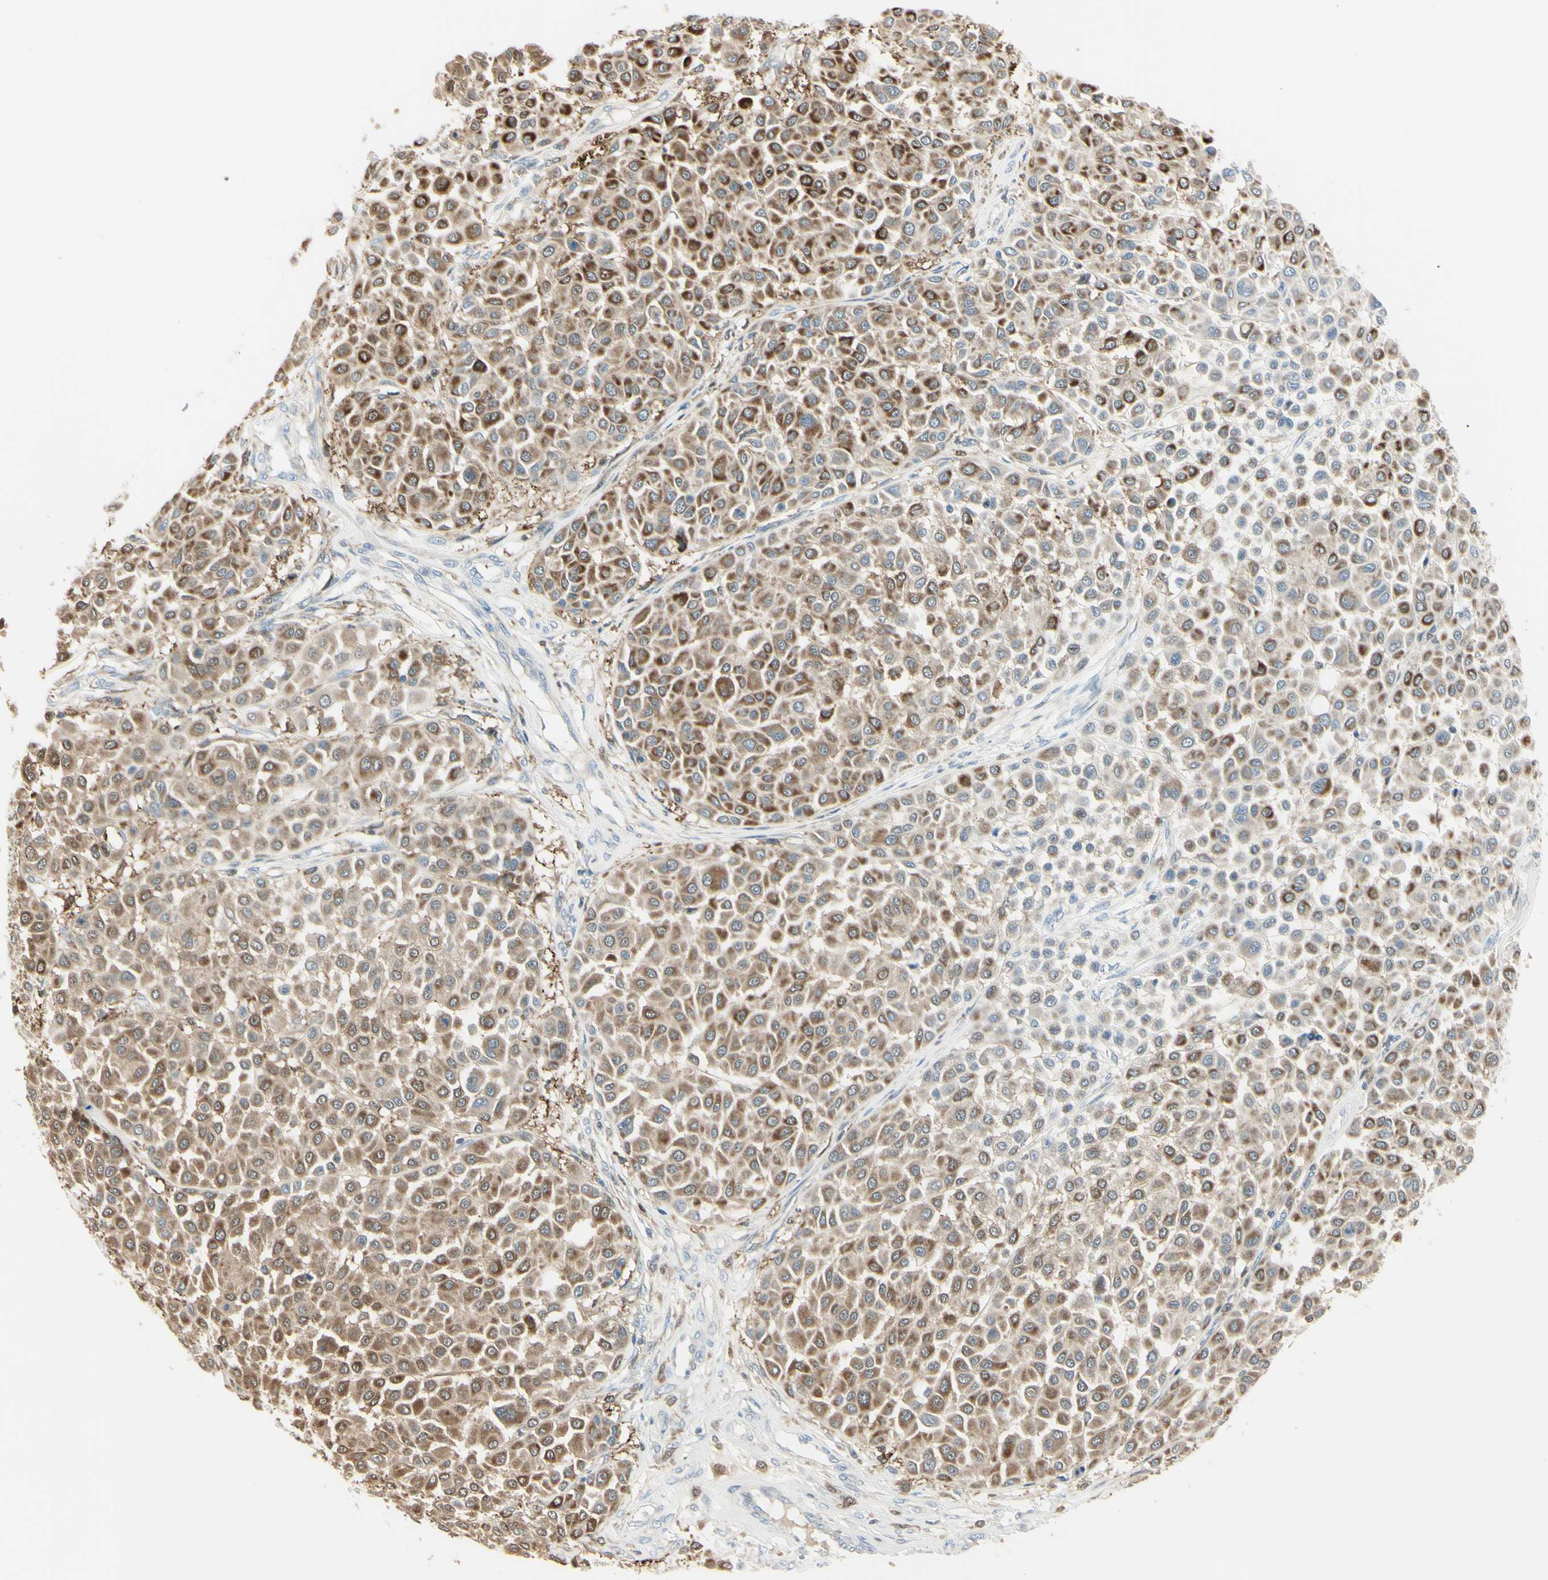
{"staining": {"intensity": "strong", "quantity": ">75%", "location": "cytoplasmic/membranous"}, "tissue": "melanoma", "cell_type": "Tumor cells", "image_type": "cancer", "snomed": [{"axis": "morphology", "description": "Malignant melanoma, Metastatic site"}, {"axis": "topography", "description": "Soft tissue"}], "caption": "There is high levels of strong cytoplasmic/membranous expression in tumor cells of melanoma, as demonstrated by immunohistochemical staining (brown color).", "gene": "CYRIB", "patient": {"sex": "male", "age": 41}}